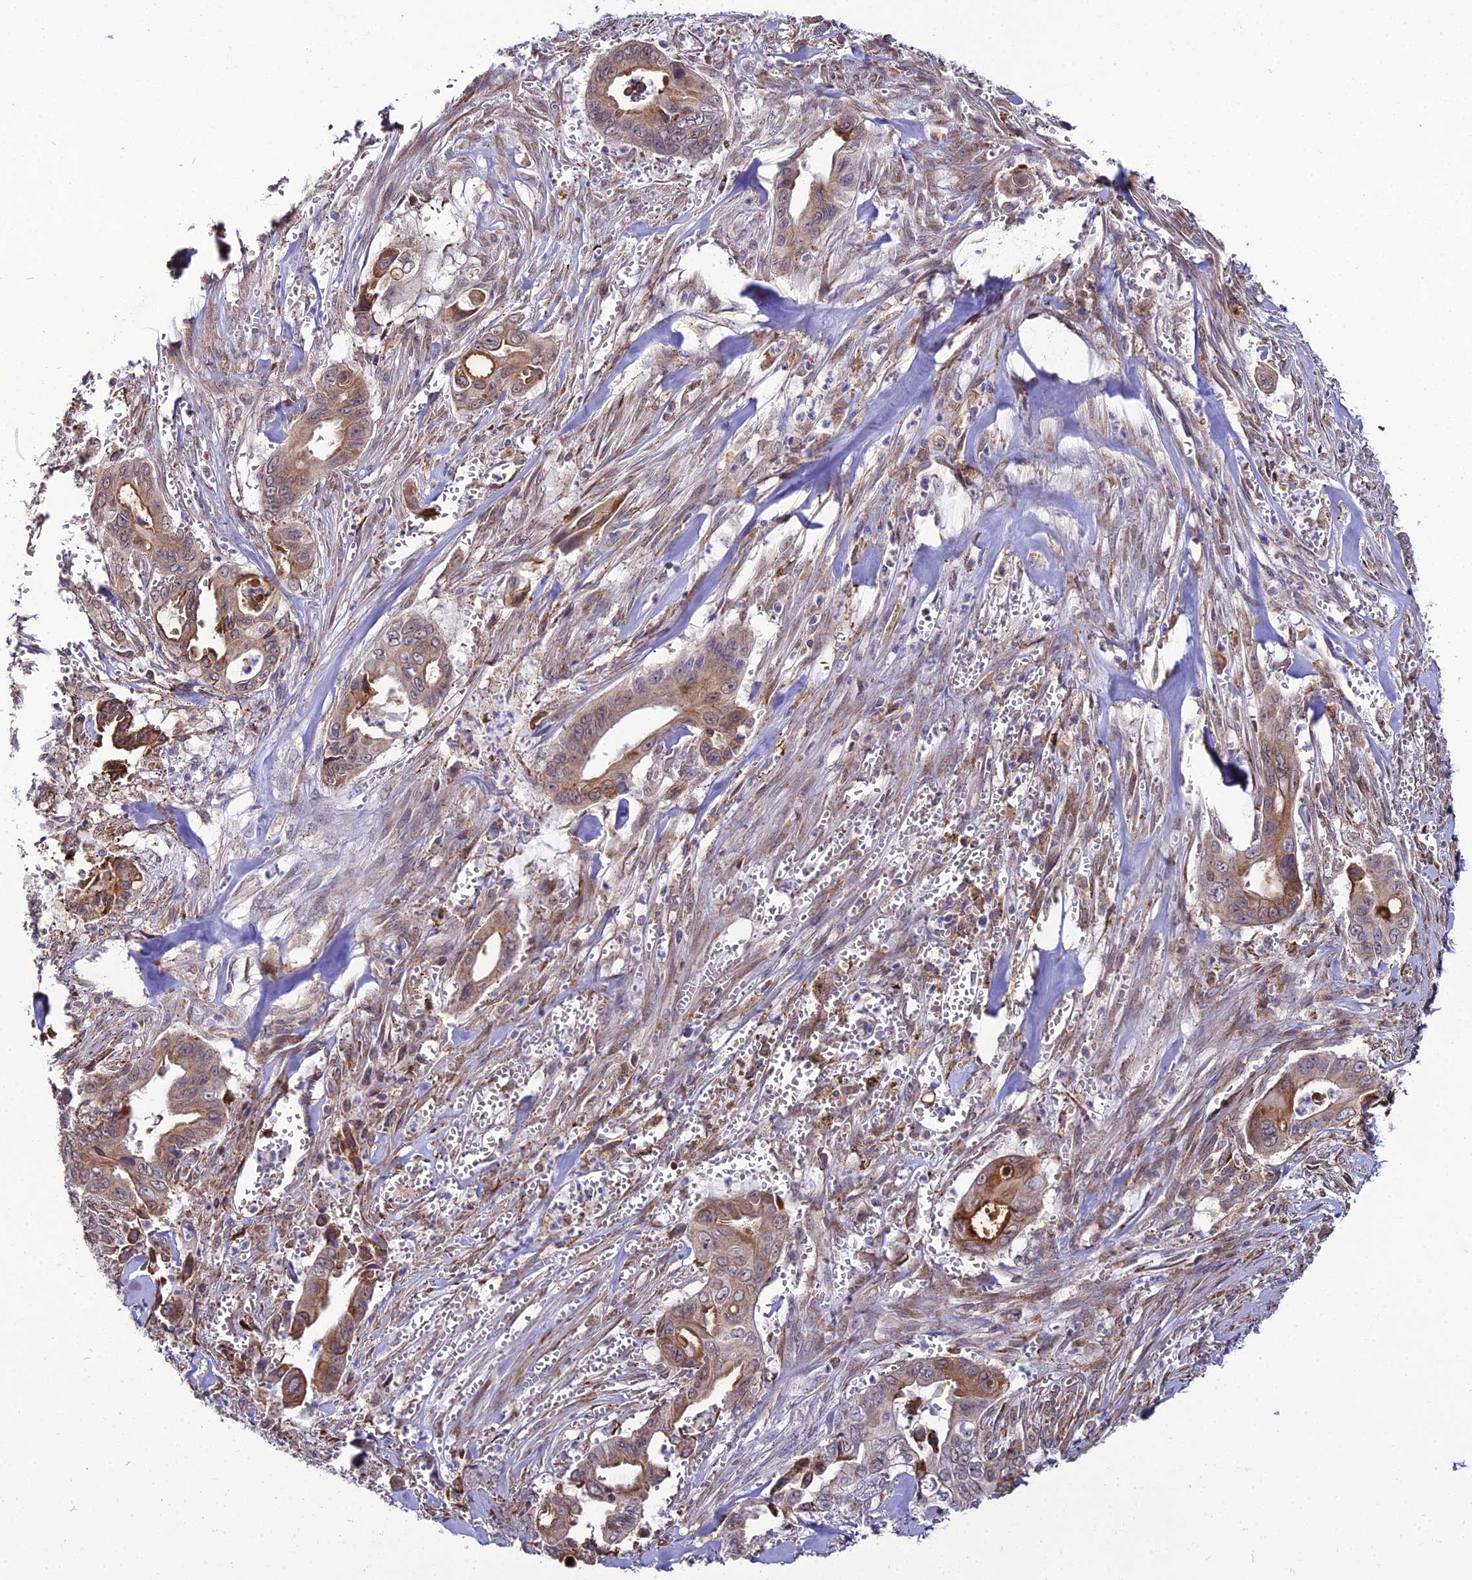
{"staining": {"intensity": "moderate", "quantity": ">75%", "location": "cytoplasmic/membranous"}, "tissue": "pancreatic cancer", "cell_type": "Tumor cells", "image_type": "cancer", "snomed": [{"axis": "morphology", "description": "Adenocarcinoma, NOS"}, {"axis": "topography", "description": "Pancreas"}], "caption": "Adenocarcinoma (pancreatic) stained with IHC shows moderate cytoplasmic/membranous expression in about >75% of tumor cells.", "gene": "TROAP", "patient": {"sex": "male", "age": 59}}